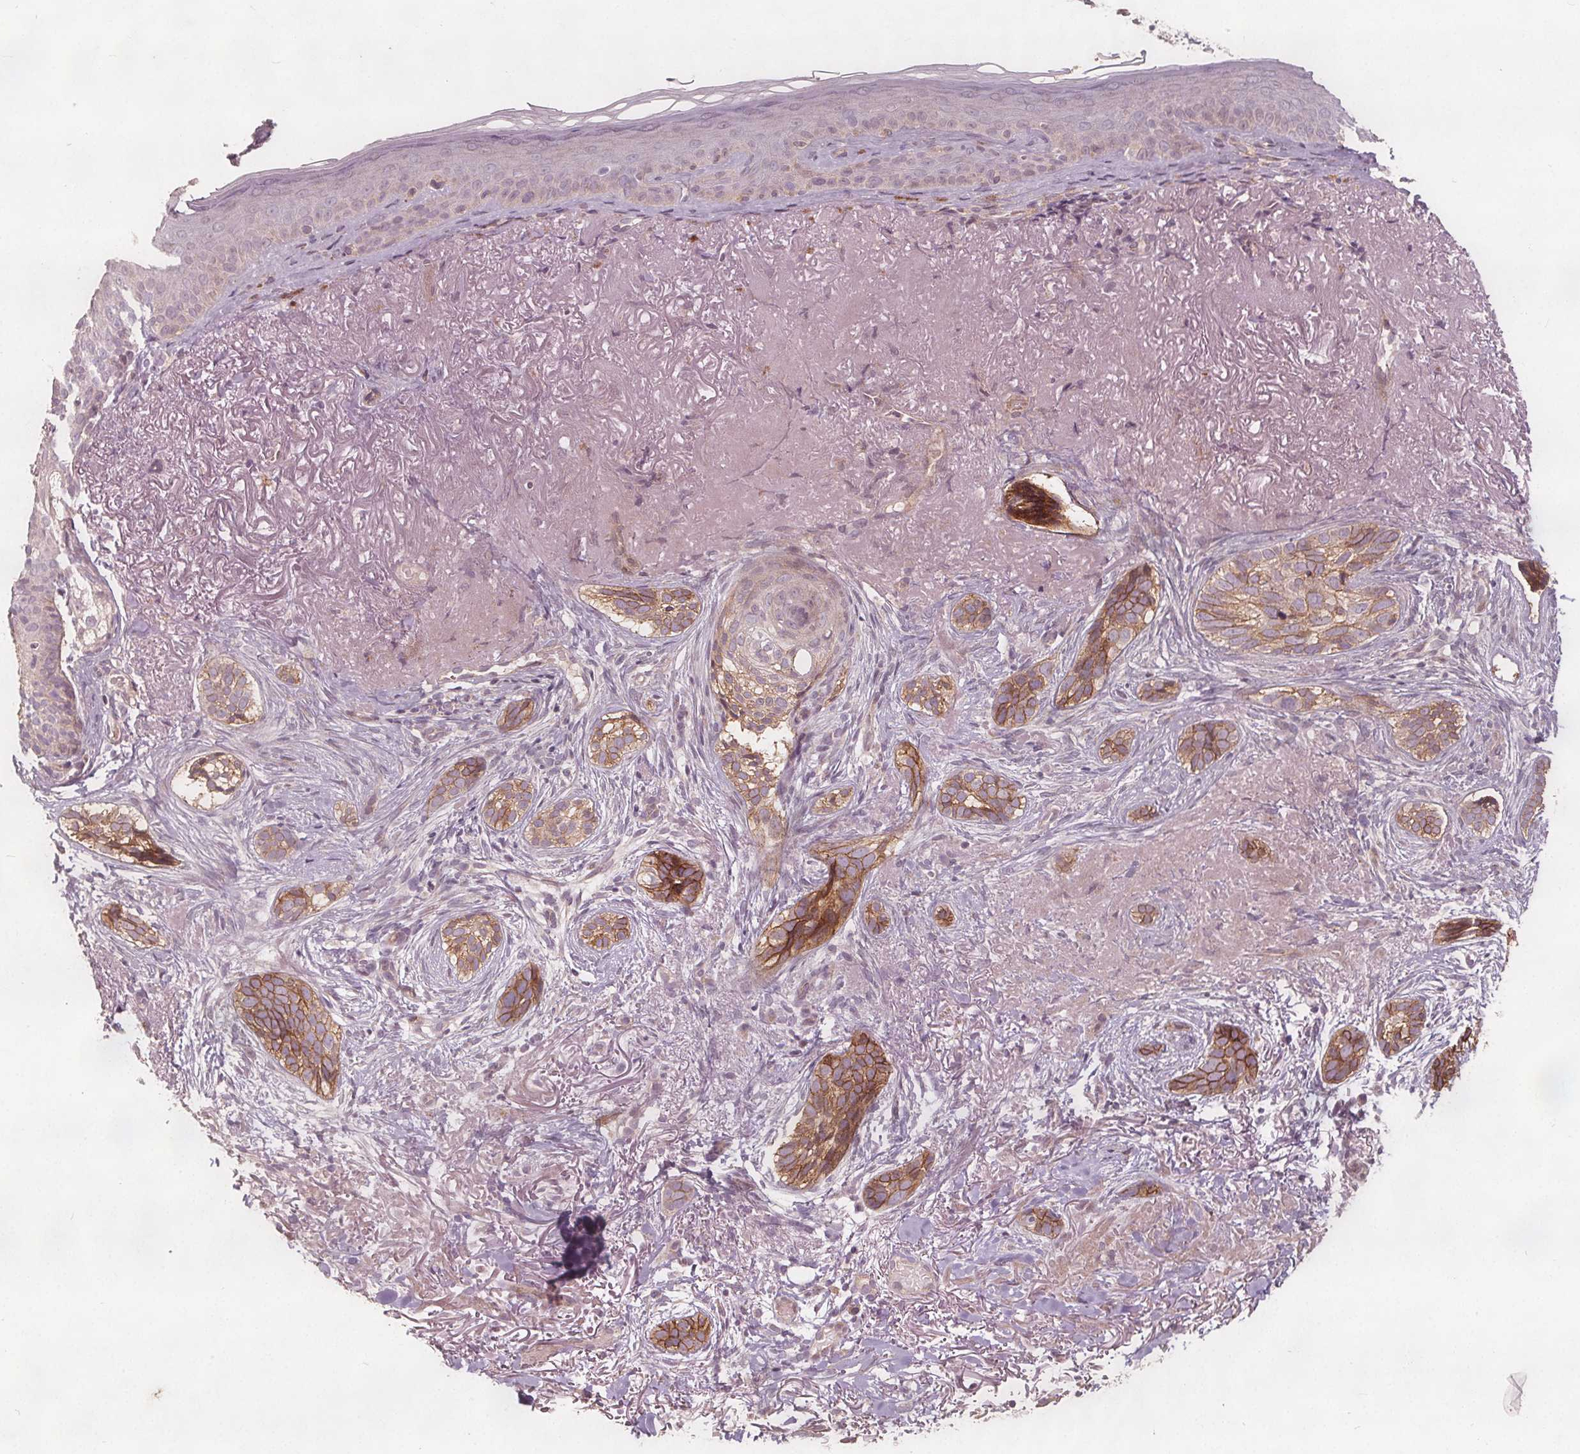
{"staining": {"intensity": "moderate", "quantity": ">75%", "location": "cytoplasmic/membranous"}, "tissue": "skin cancer", "cell_type": "Tumor cells", "image_type": "cancer", "snomed": [{"axis": "morphology", "description": "Basal cell carcinoma"}, {"axis": "morphology", "description": "BCC, high aggressive"}, {"axis": "topography", "description": "Skin"}], "caption": "Tumor cells reveal moderate cytoplasmic/membranous staining in about >75% of cells in skin cancer. (brown staining indicates protein expression, while blue staining denotes nuclei).", "gene": "PTPRT", "patient": {"sex": "female", "age": 86}}